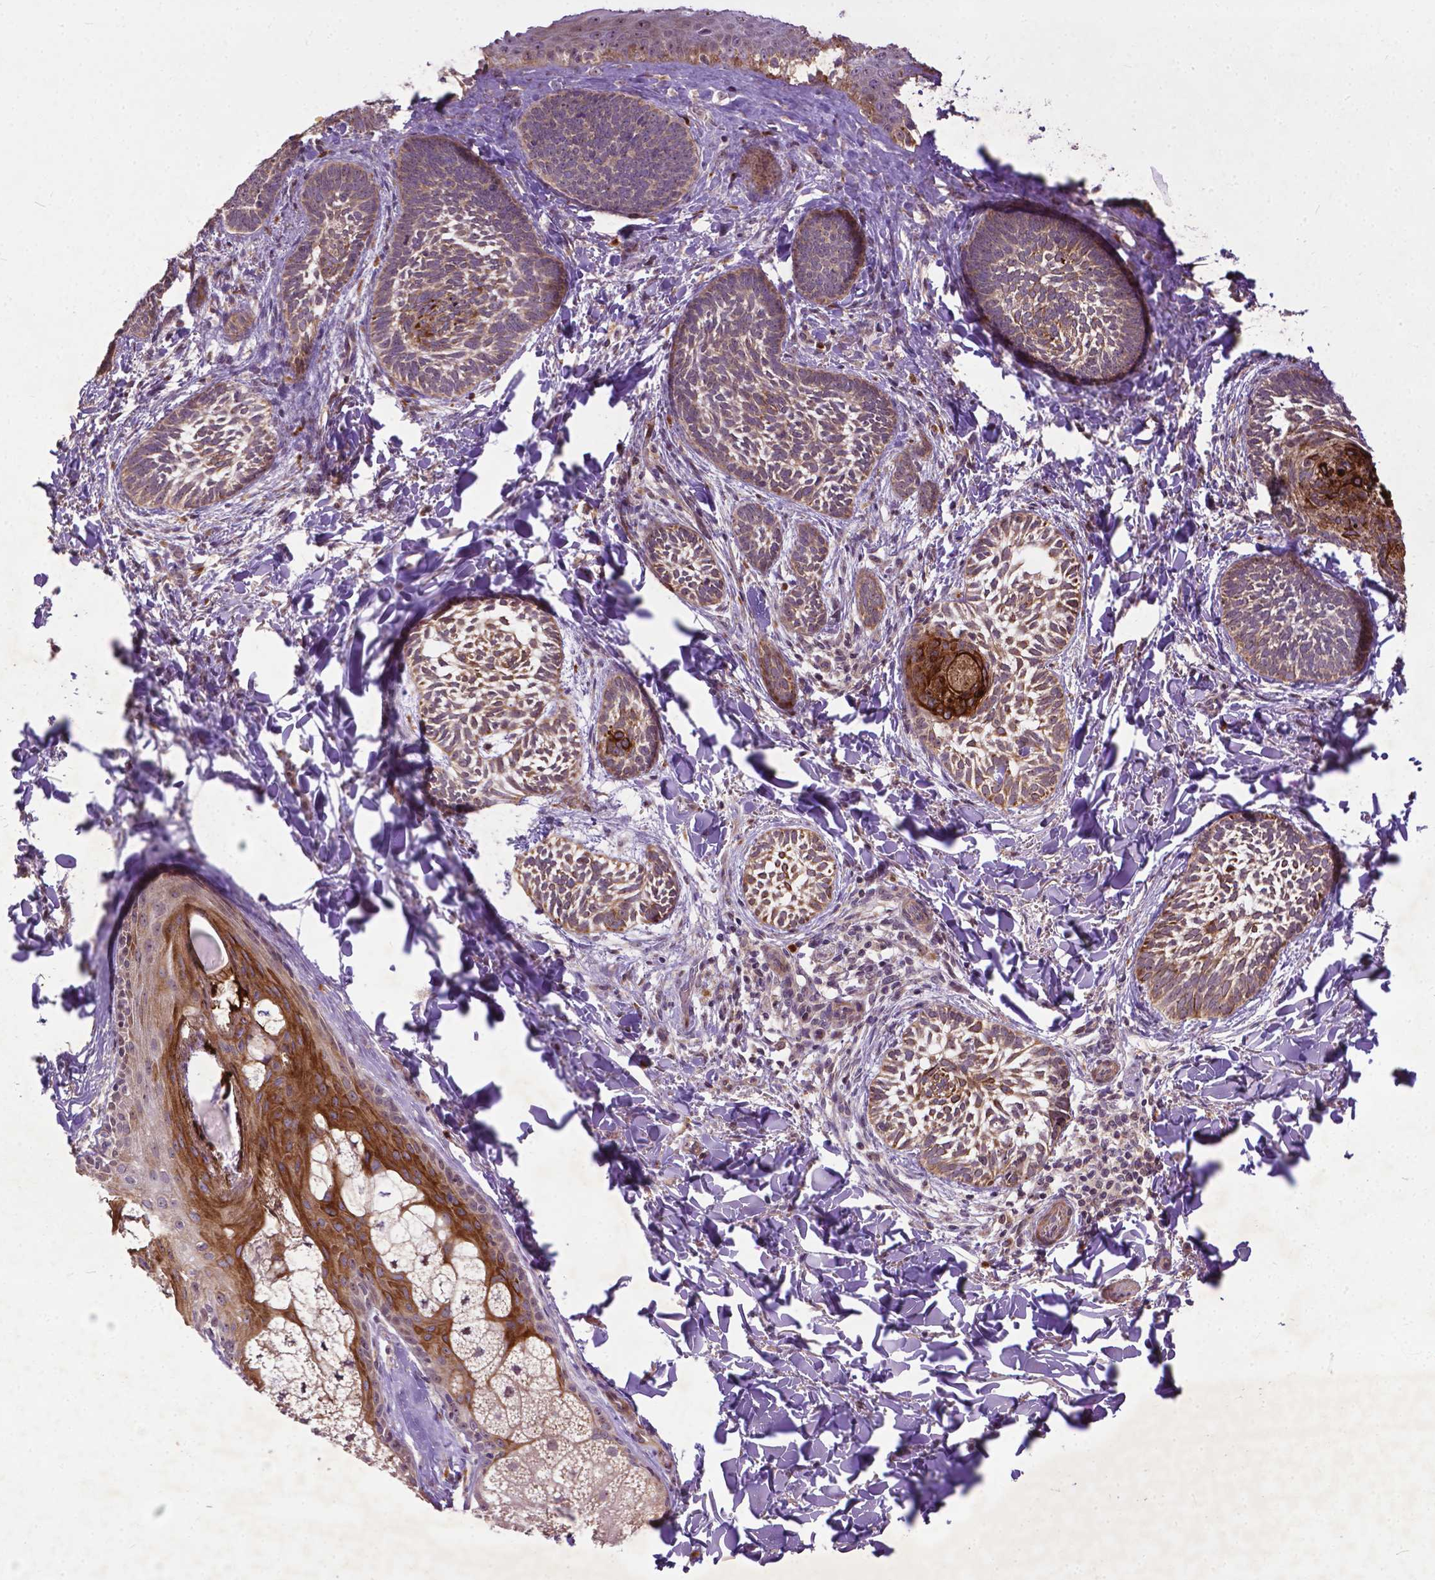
{"staining": {"intensity": "moderate", "quantity": ">75%", "location": "cytoplasmic/membranous"}, "tissue": "skin cancer", "cell_type": "Tumor cells", "image_type": "cancer", "snomed": [{"axis": "morphology", "description": "Normal tissue, NOS"}, {"axis": "morphology", "description": "Basal cell carcinoma"}, {"axis": "topography", "description": "Skin"}], "caption": "A photomicrograph of skin cancer stained for a protein exhibits moderate cytoplasmic/membranous brown staining in tumor cells. (IHC, brightfield microscopy, high magnification).", "gene": "PARP3", "patient": {"sex": "male", "age": 46}}